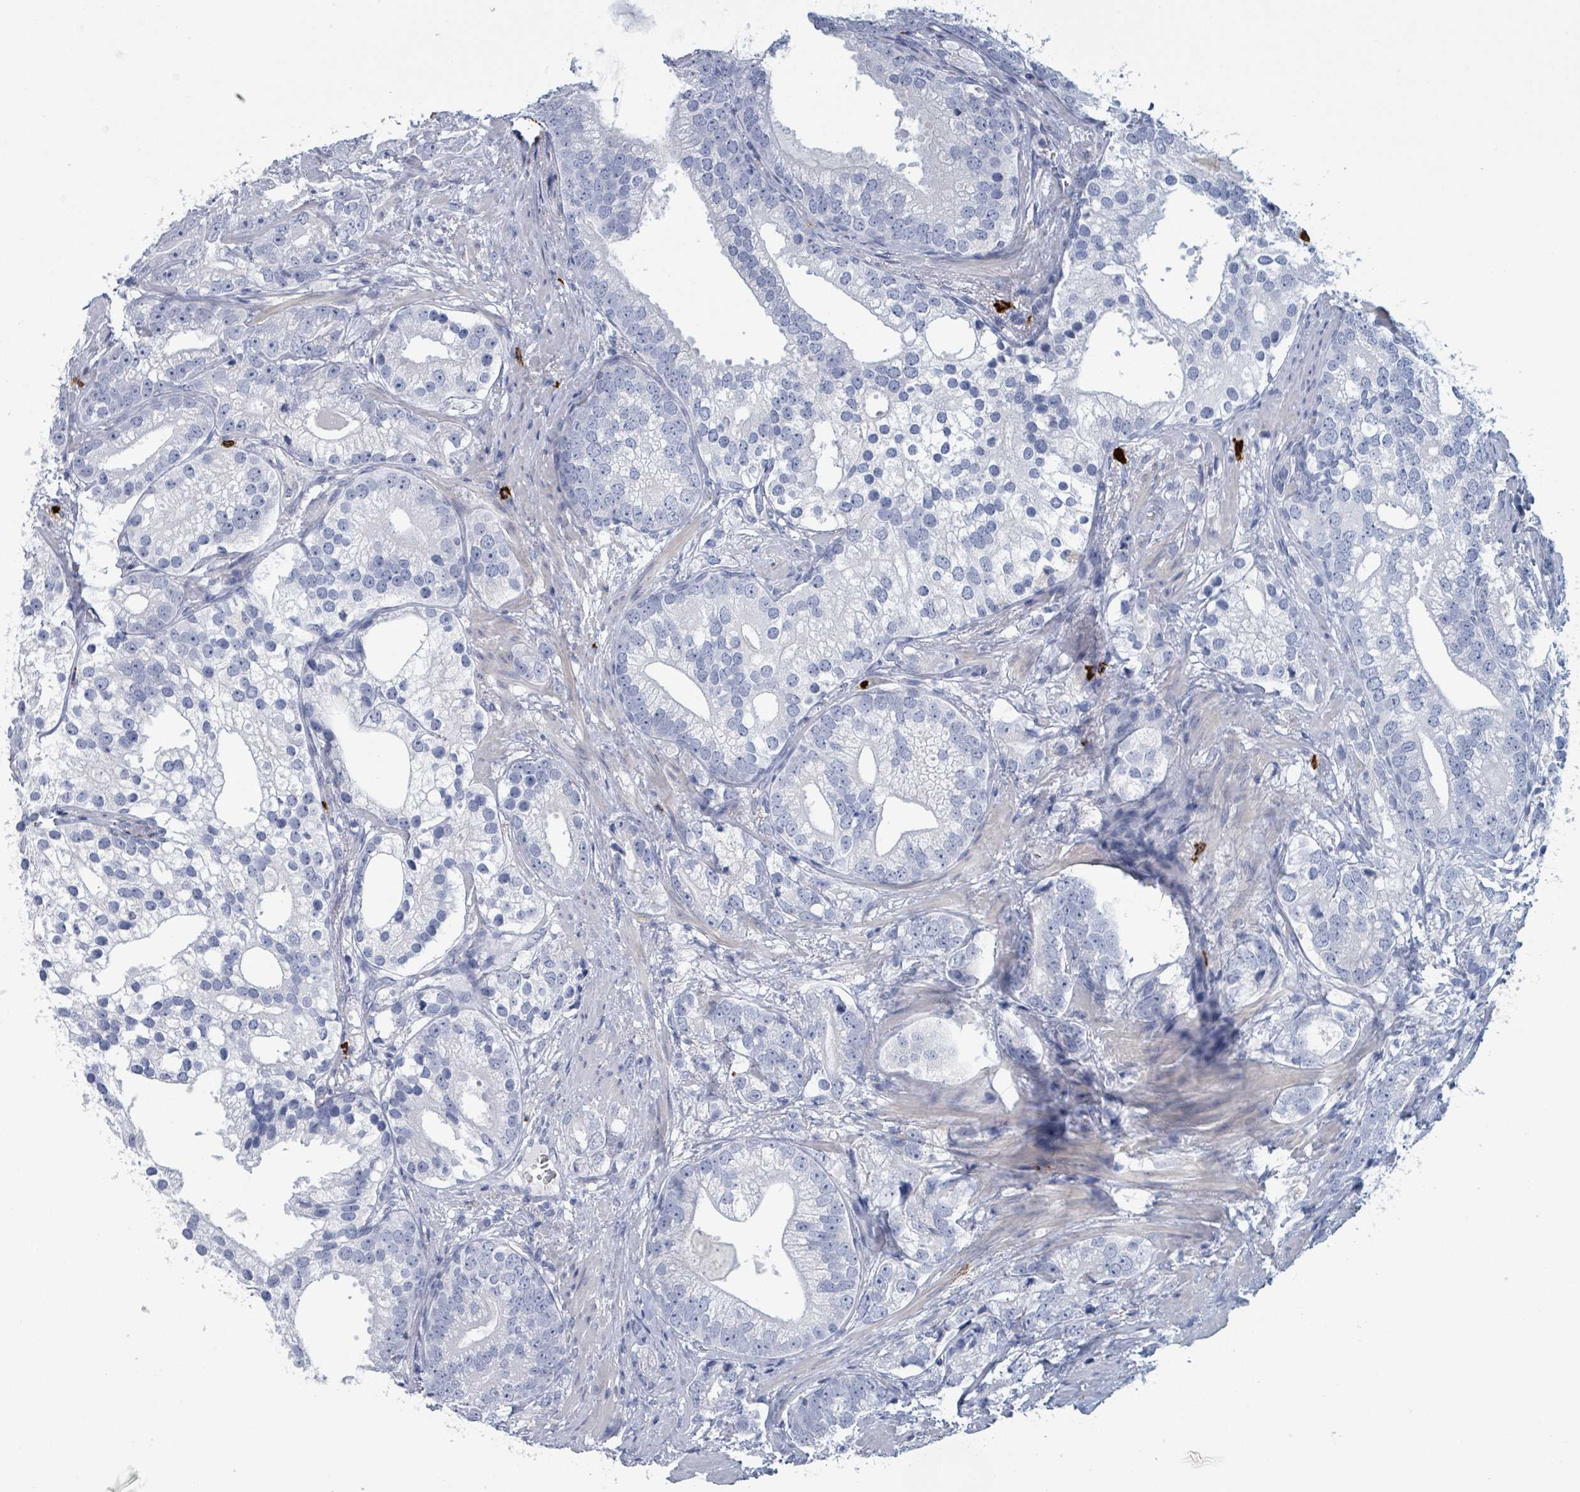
{"staining": {"intensity": "negative", "quantity": "none", "location": "none"}, "tissue": "prostate cancer", "cell_type": "Tumor cells", "image_type": "cancer", "snomed": [{"axis": "morphology", "description": "Adenocarcinoma, High grade"}, {"axis": "topography", "description": "Prostate"}], "caption": "IHC histopathology image of human prostate adenocarcinoma (high-grade) stained for a protein (brown), which reveals no positivity in tumor cells.", "gene": "VPS13D", "patient": {"sex": "male", "age": 75}}